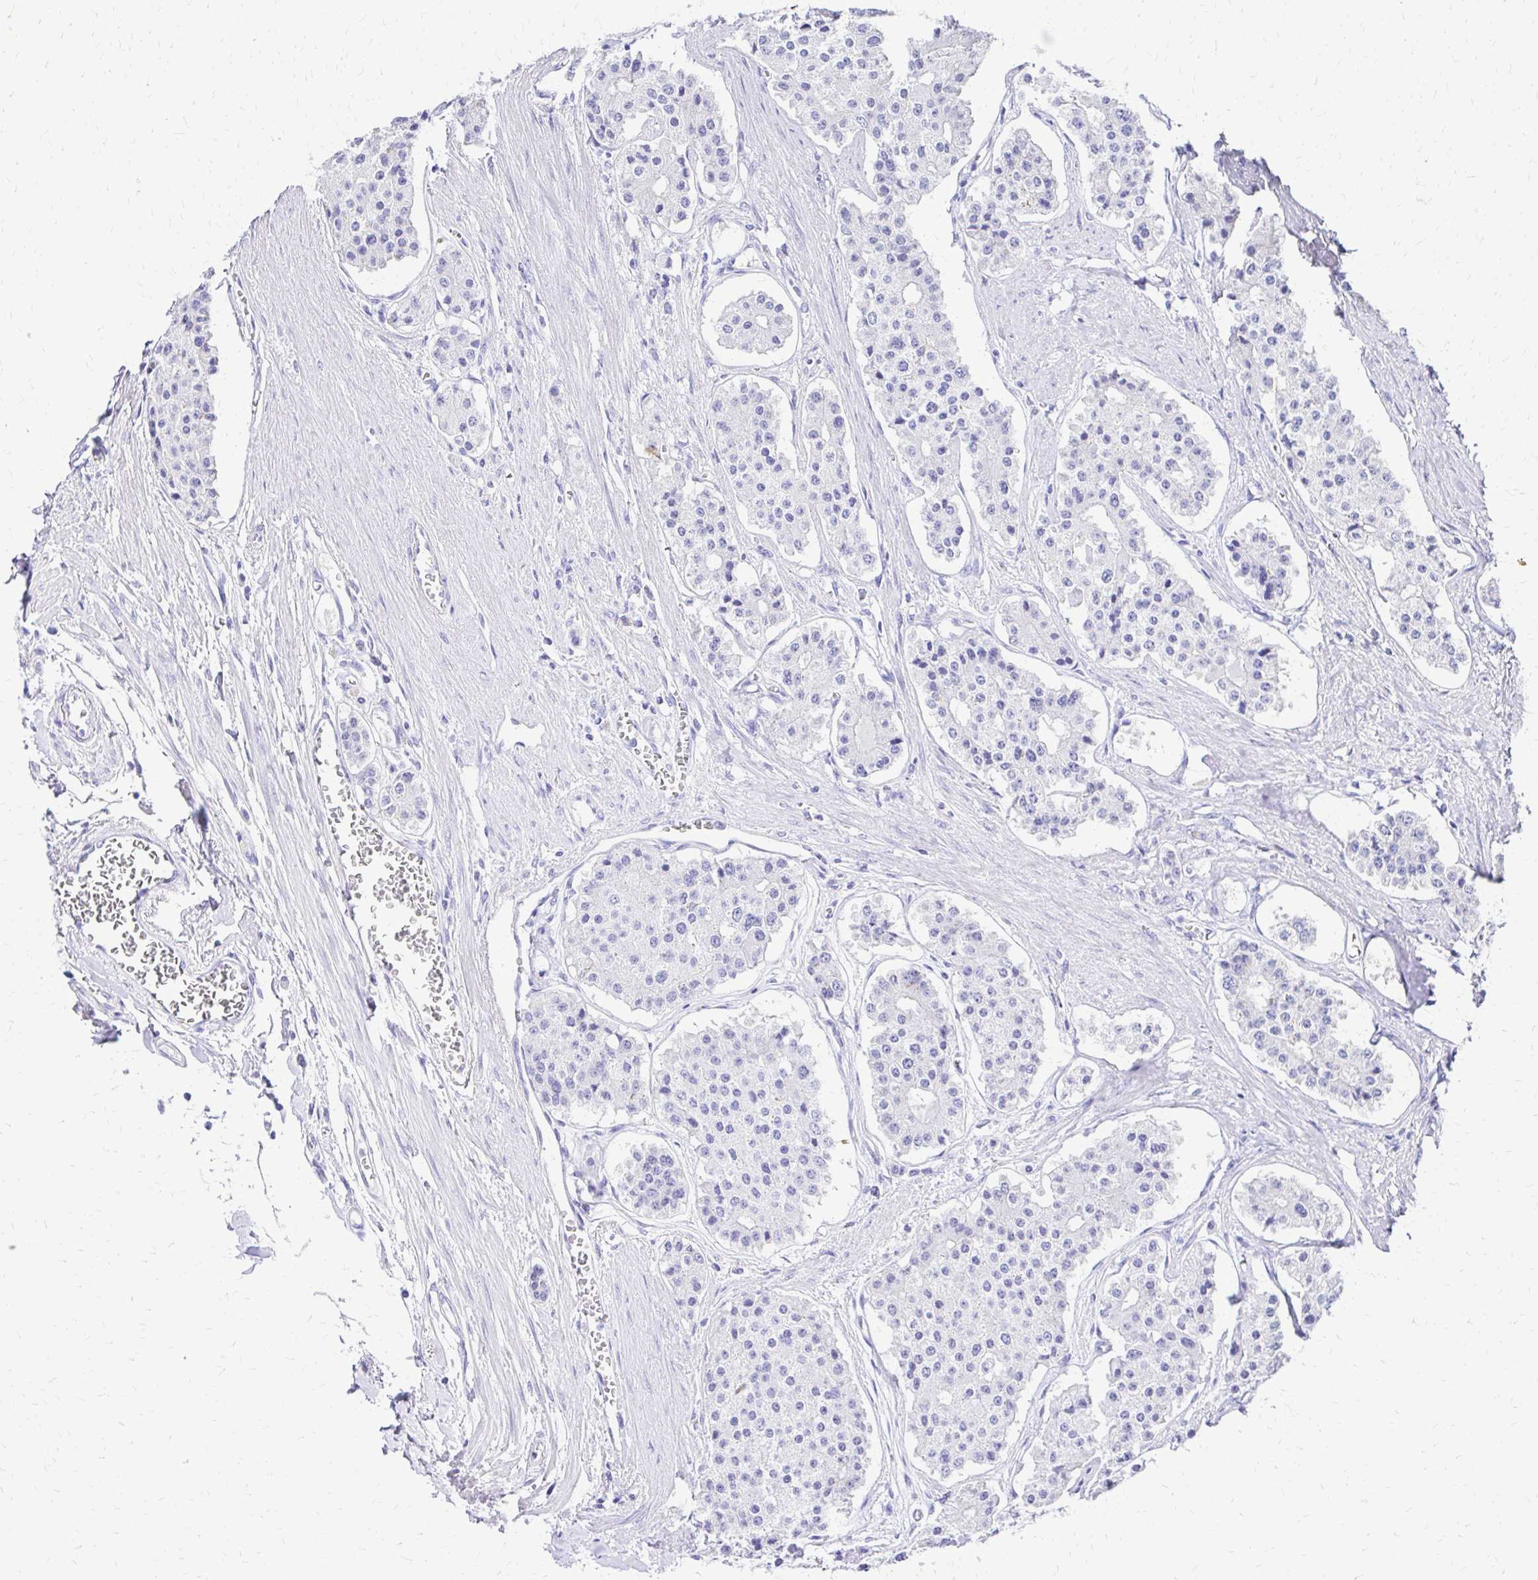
{"staining": {"intensity": "negative", "quantity": "none", "location": "none"}, "tissue": "carcinoid", "cell_type": "Tumor cells", "image_type": "cancer", "snomed": [{"axis": "morphology", "description": "Carcinoid, malignant, NOS"}, {"axis": "topography", "description": "Small intestine"}], "caption": "High power microscopy micrograph of an immunohistochemistry (IHC) micrograph of malignant carcinoid, revealing no significant positivity in tumor cells.", "gene": "S100G", "patient": {"sex": "female", "age": 65}}